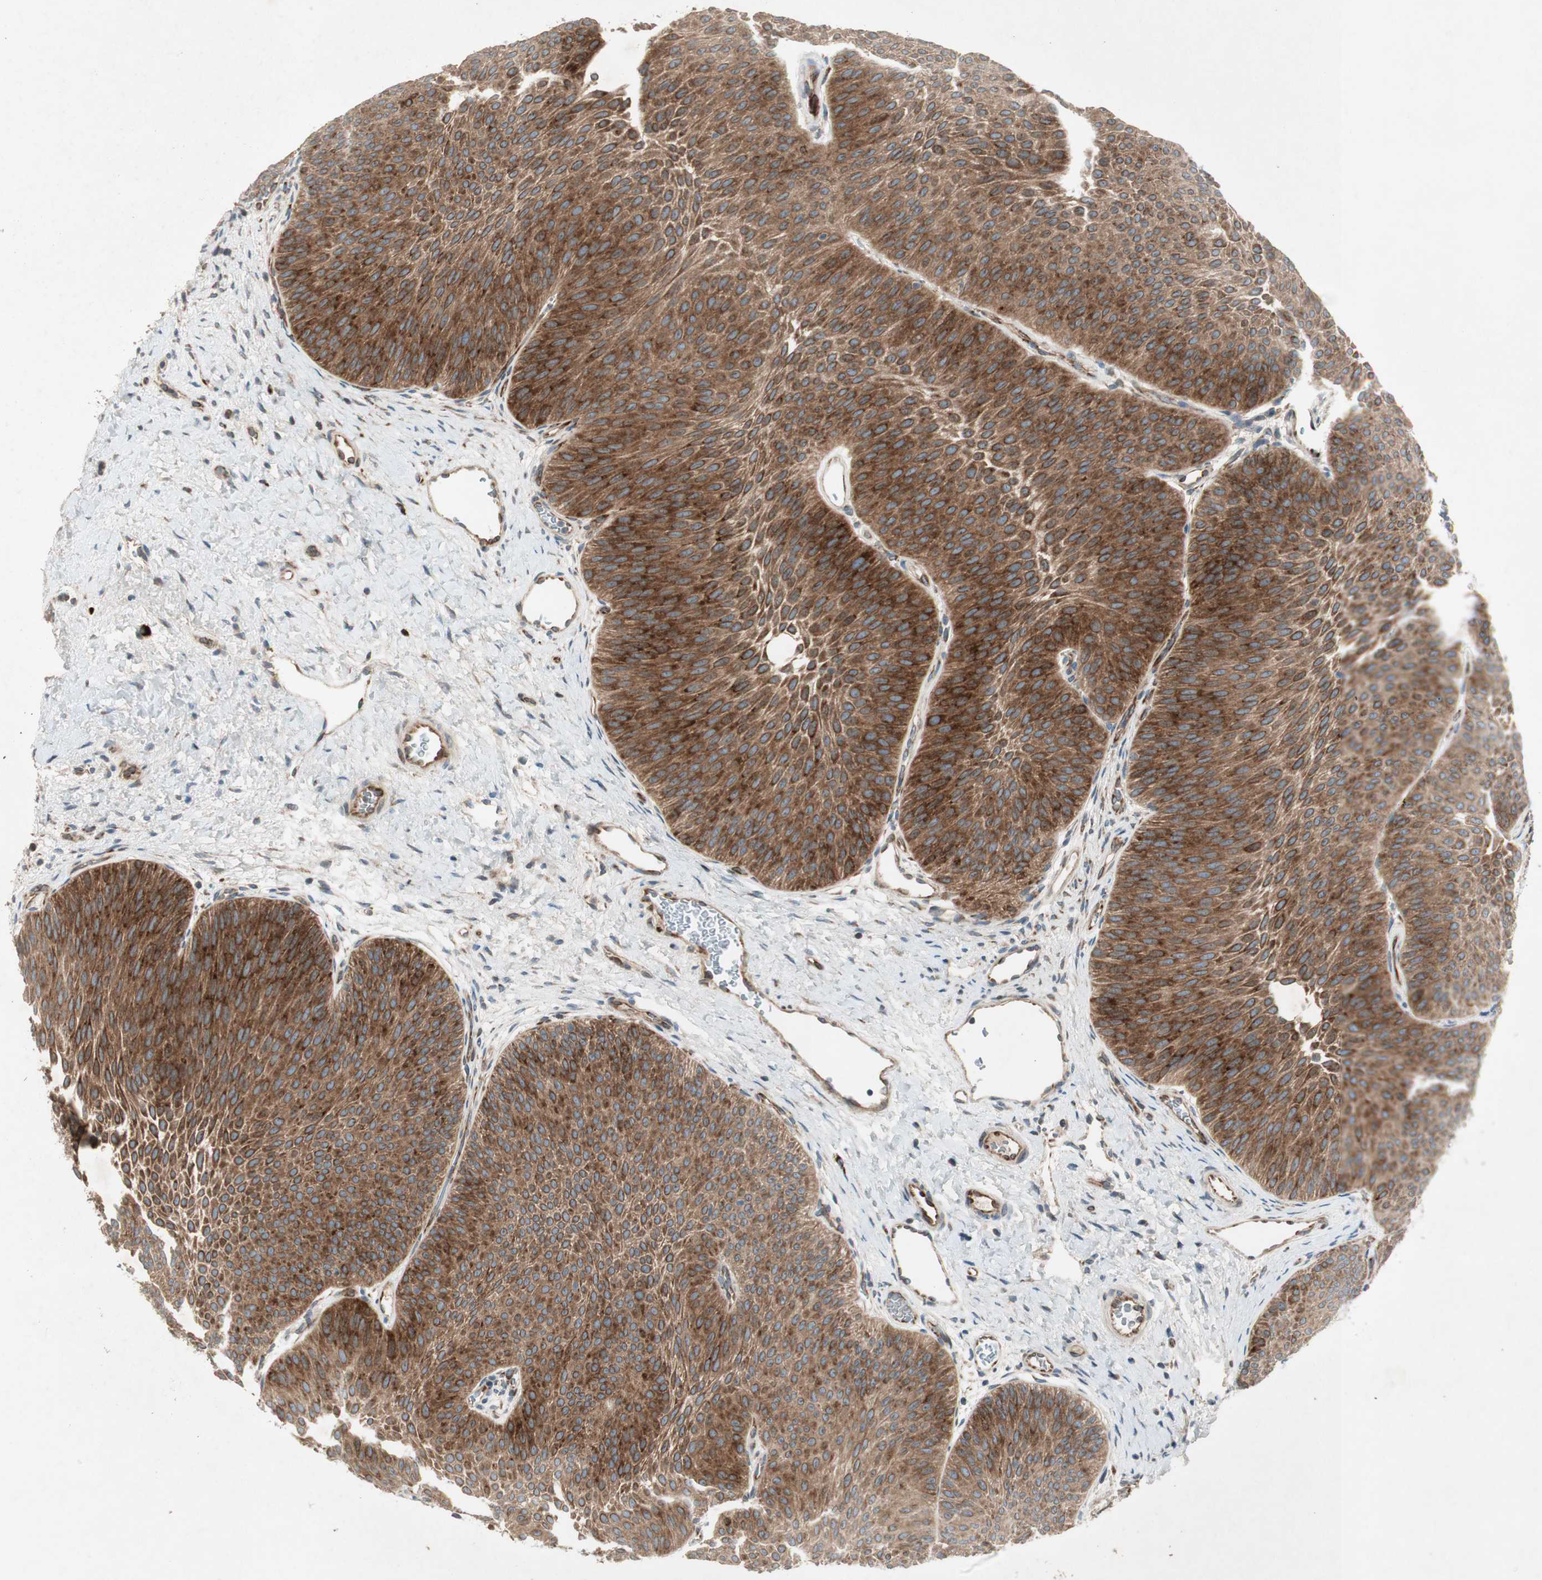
{"staining": {"intensity": "strong", "quantity": ">75%", "location": "cytoplasmic/membranous"}, "tissue": "urothelial cancer", "cell_type": "Tumor cells", "image_type": "cancer", "snomed": [{"axis": "morphology", "description": "Urothelial carcinoma, Low grade"}, {"axis": "topography", "description": "Urinary bladder"}], "caption": "Strong cytoplasmic/membranous expression is present in approximately >75% of tumor cells in urothelial cancer.", "gene": "APOO", "patient": {"sex": "female", "age": 60}}